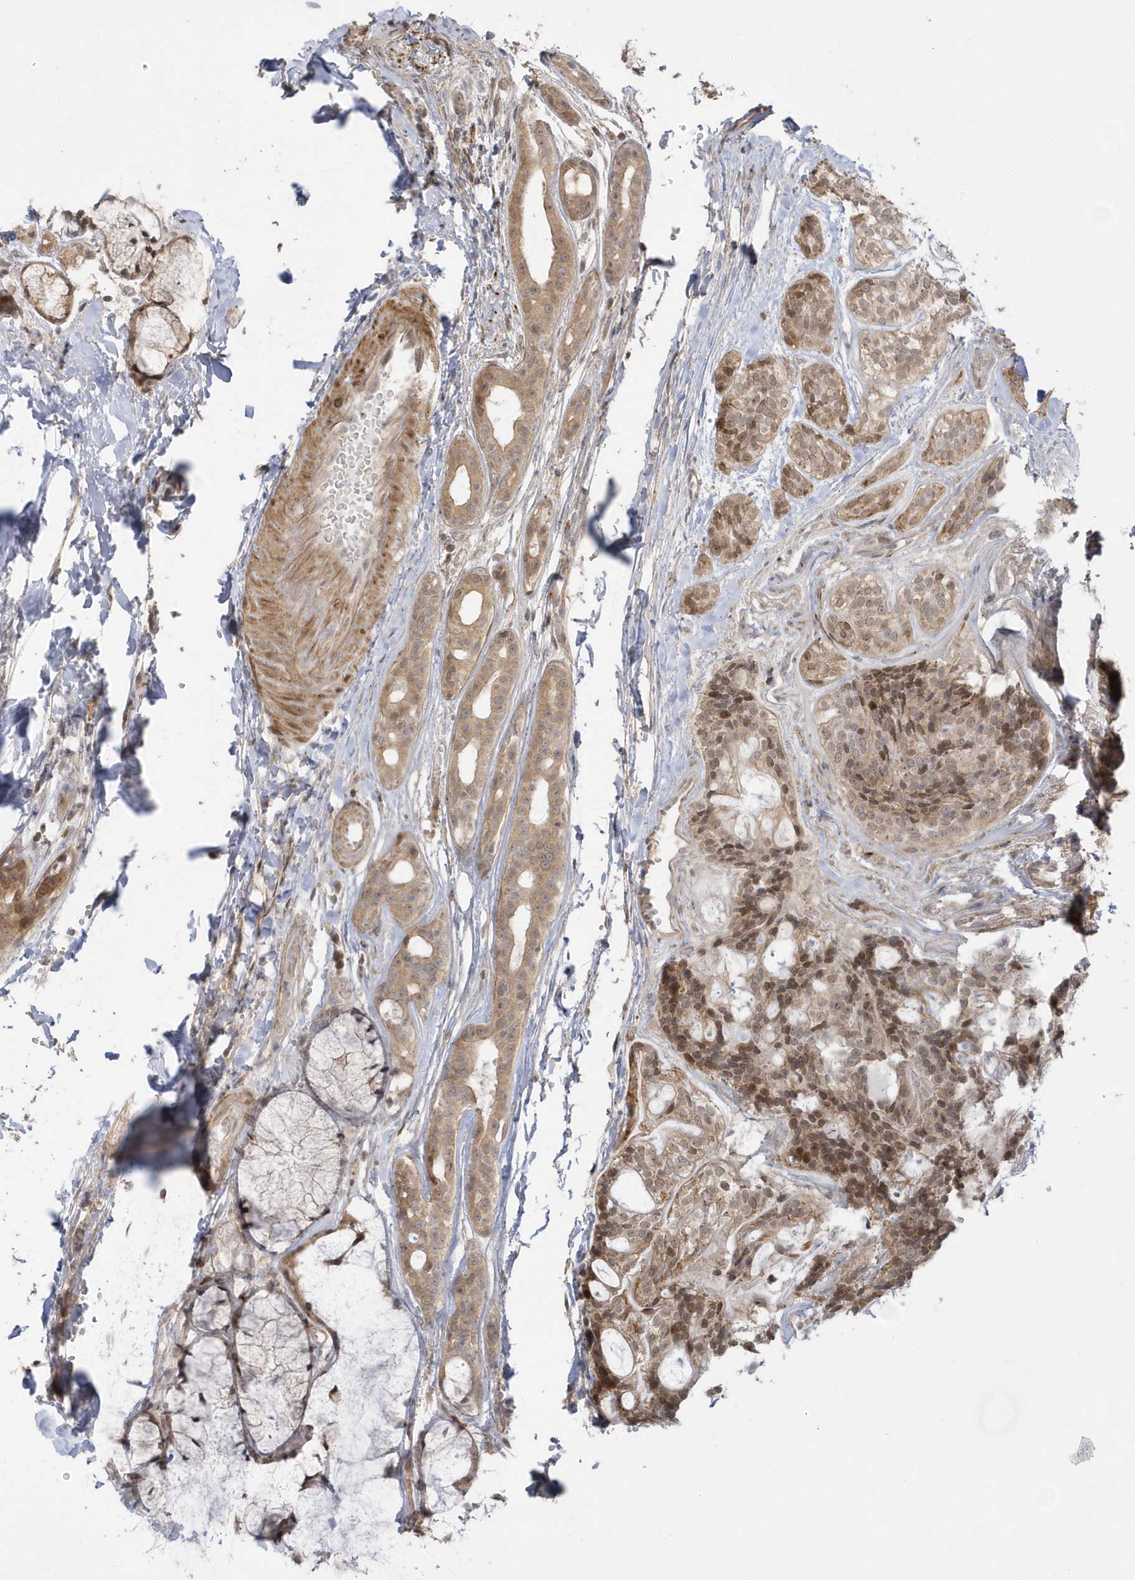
{"staining": {"intensity": "moderate", "quantity": ">75%", "location": "cytoplasmic/membranous,nuclear"}, "tissue": "head and neck cancer", "cell_type": "Tumor cells", "image_type": "cancer", "snomed": [{"axis": "morphology", "description": "Adenocarcinoma, NOS"}, {"axis": "topography", "description": "Head-Neck"}], "caption": "Head and neck adenocarcinoma stained for a protein (brown) demonstrates moderate cytoplasmic/membranous and nuclear positive expression in approximately >75% of tumor cells.", "gene": "NAF1", "patient": {"sex": "male", "age": 66}}